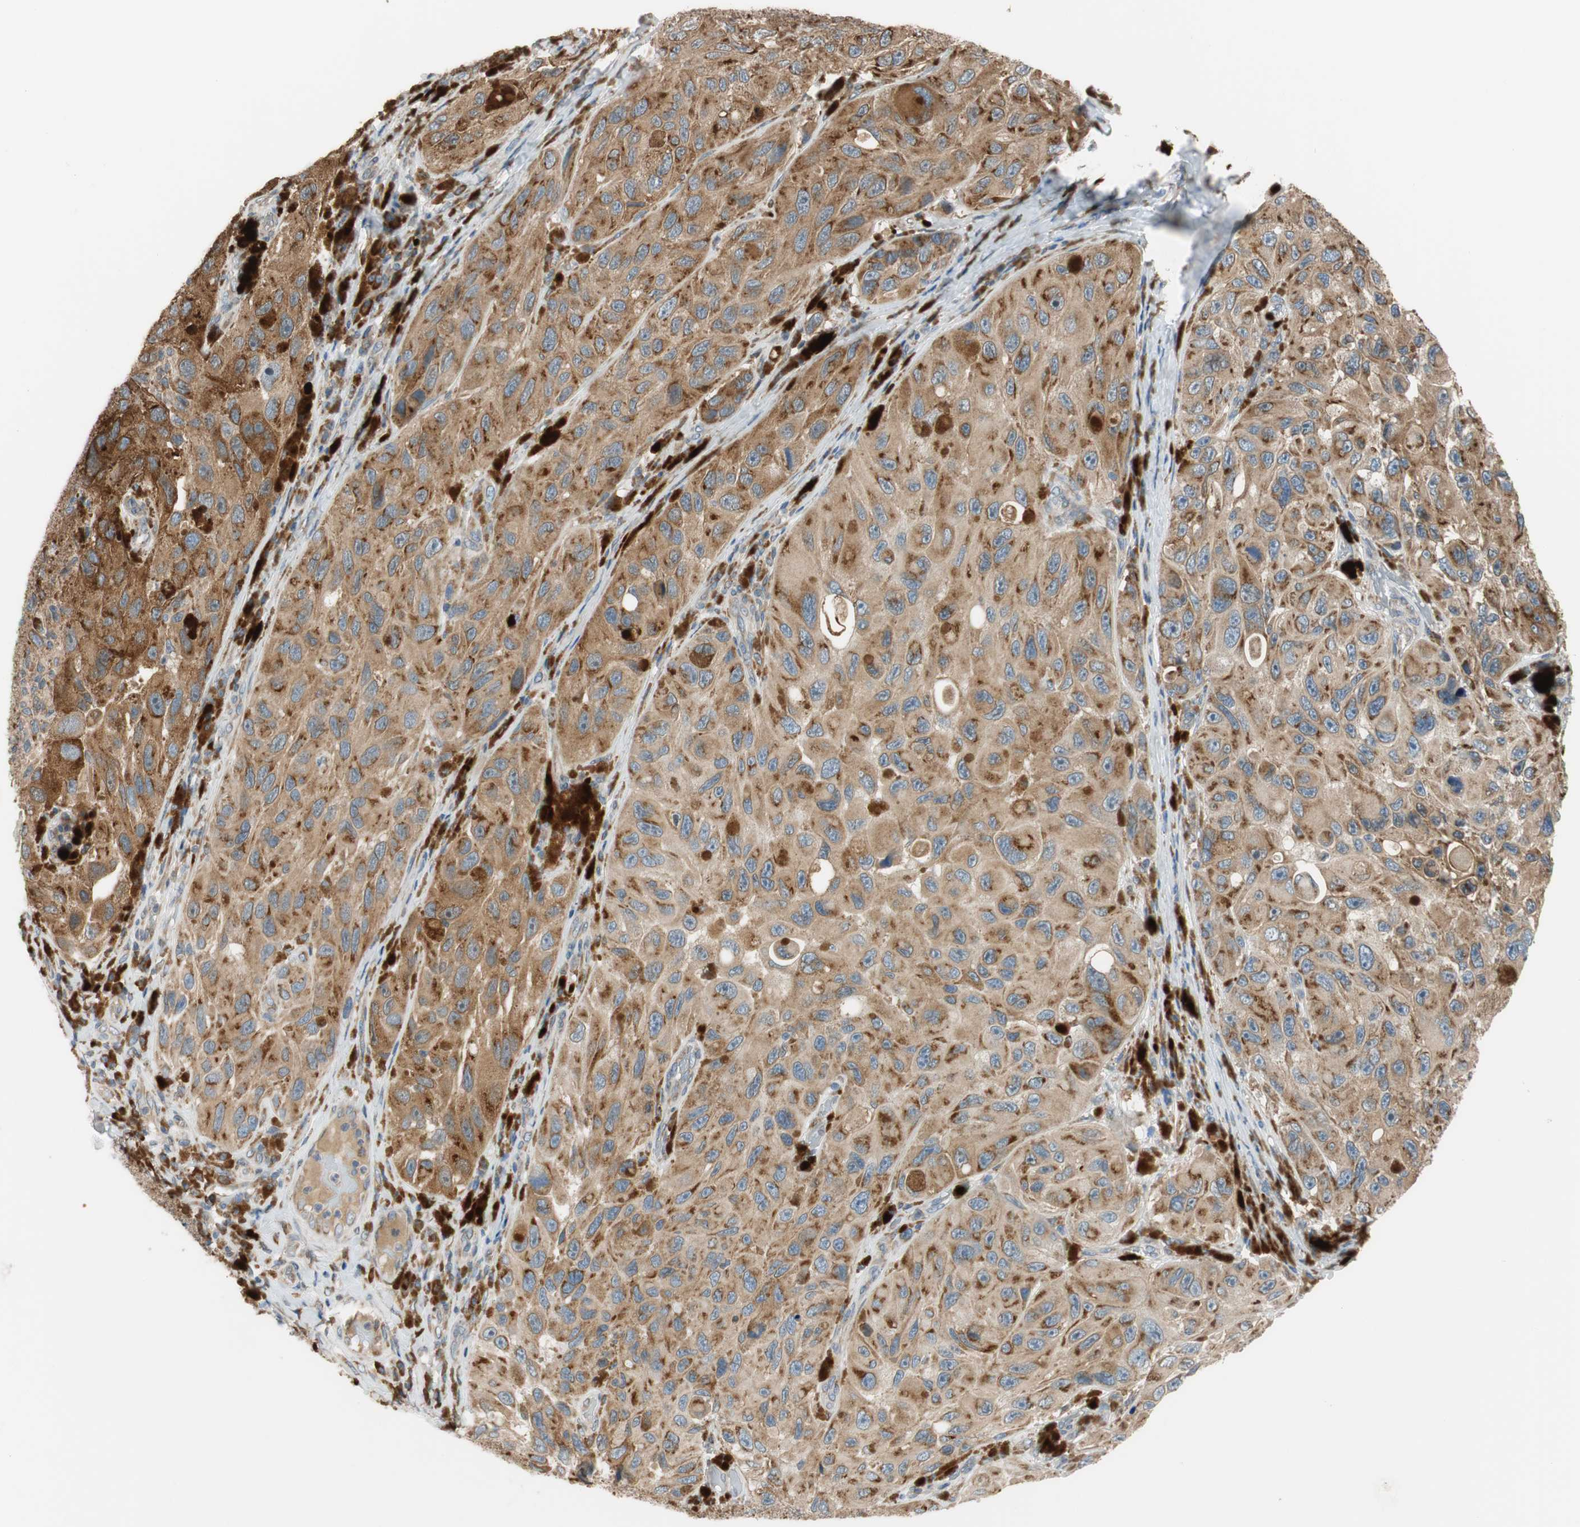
{"staining": {"intensity": "moderate", "quantity": ">75%", "location": "cytoplasmic/membranous"}, "tissue": "melanoma", "cell_type": "Tumor cells", "image_type": "cancer", "snomed": [{"axis": "morphology", "description": "Malignant melanoma, NOS"}, {"axis": "topography", "description": "Skin"}], "caption": "Immunohistochemical staining of malignant melanoma exhibits medium levels of moderate cytoplasmic/membranous protein expression in about >75% of tumor cells.", "gene": "RPN2", "patient": {"sex": "female", "age": 73}}